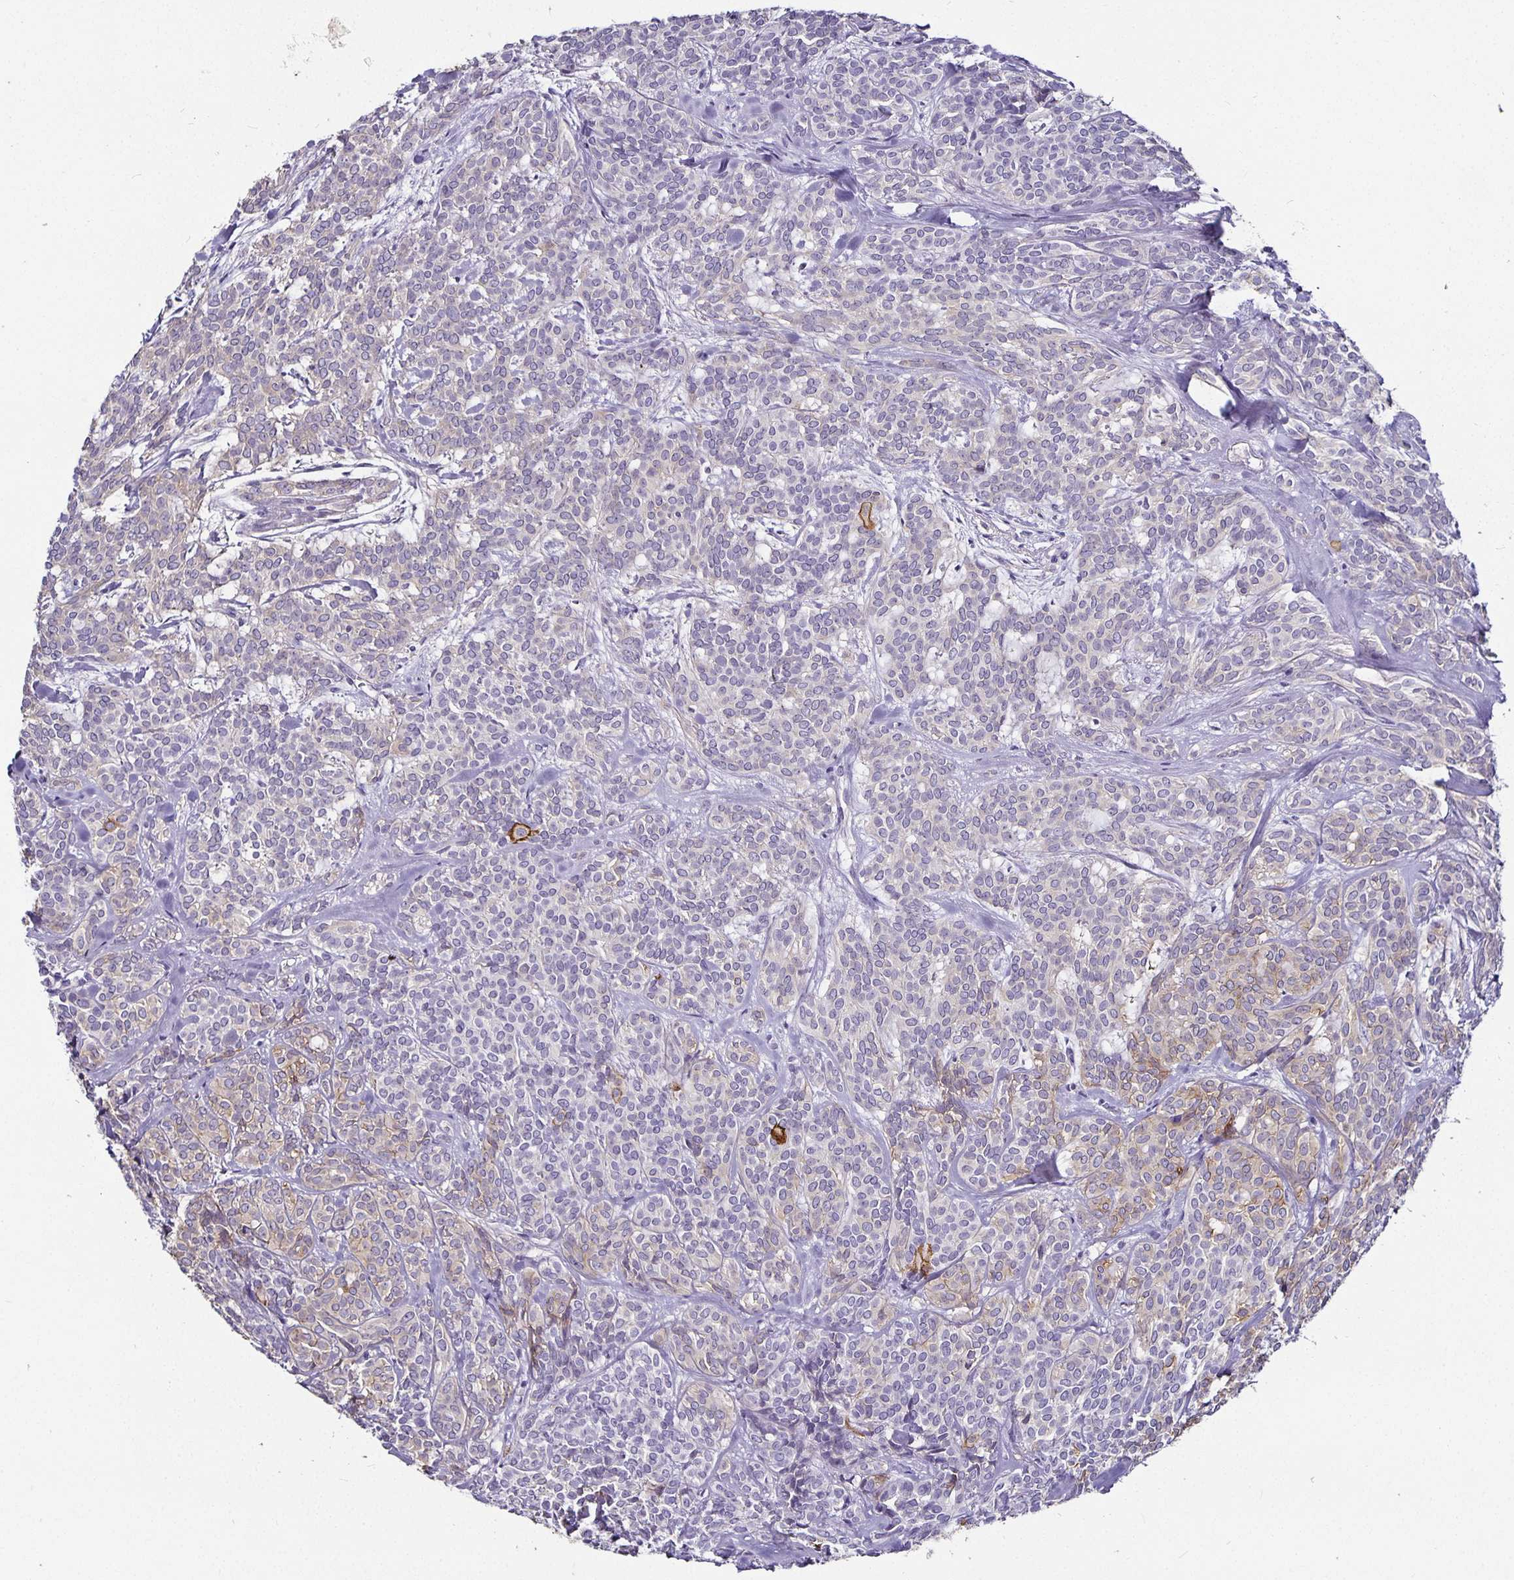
{"staining": {"intensity": "moderate", "quantity": "<25%", "location": "cytoplasmic/membranous"}, "tissue": "head and neck cancer", "cell_type": "Tumor cells", "image_type": "cancer", "snomed": [{"axis": "morphology", "description": "Adenocarcinoma, NOS"}, {"axis": "topography", "description": "Head-Neck"}], "caption": "Adenocarcinoma (head and neck) stained for a protein (brown) reveals moderate cytoplasmic/membranous positive staining in approximately <25% of tumor cells.", "gene": "CA12", "patient": {"sex": "female", "age": 57}}